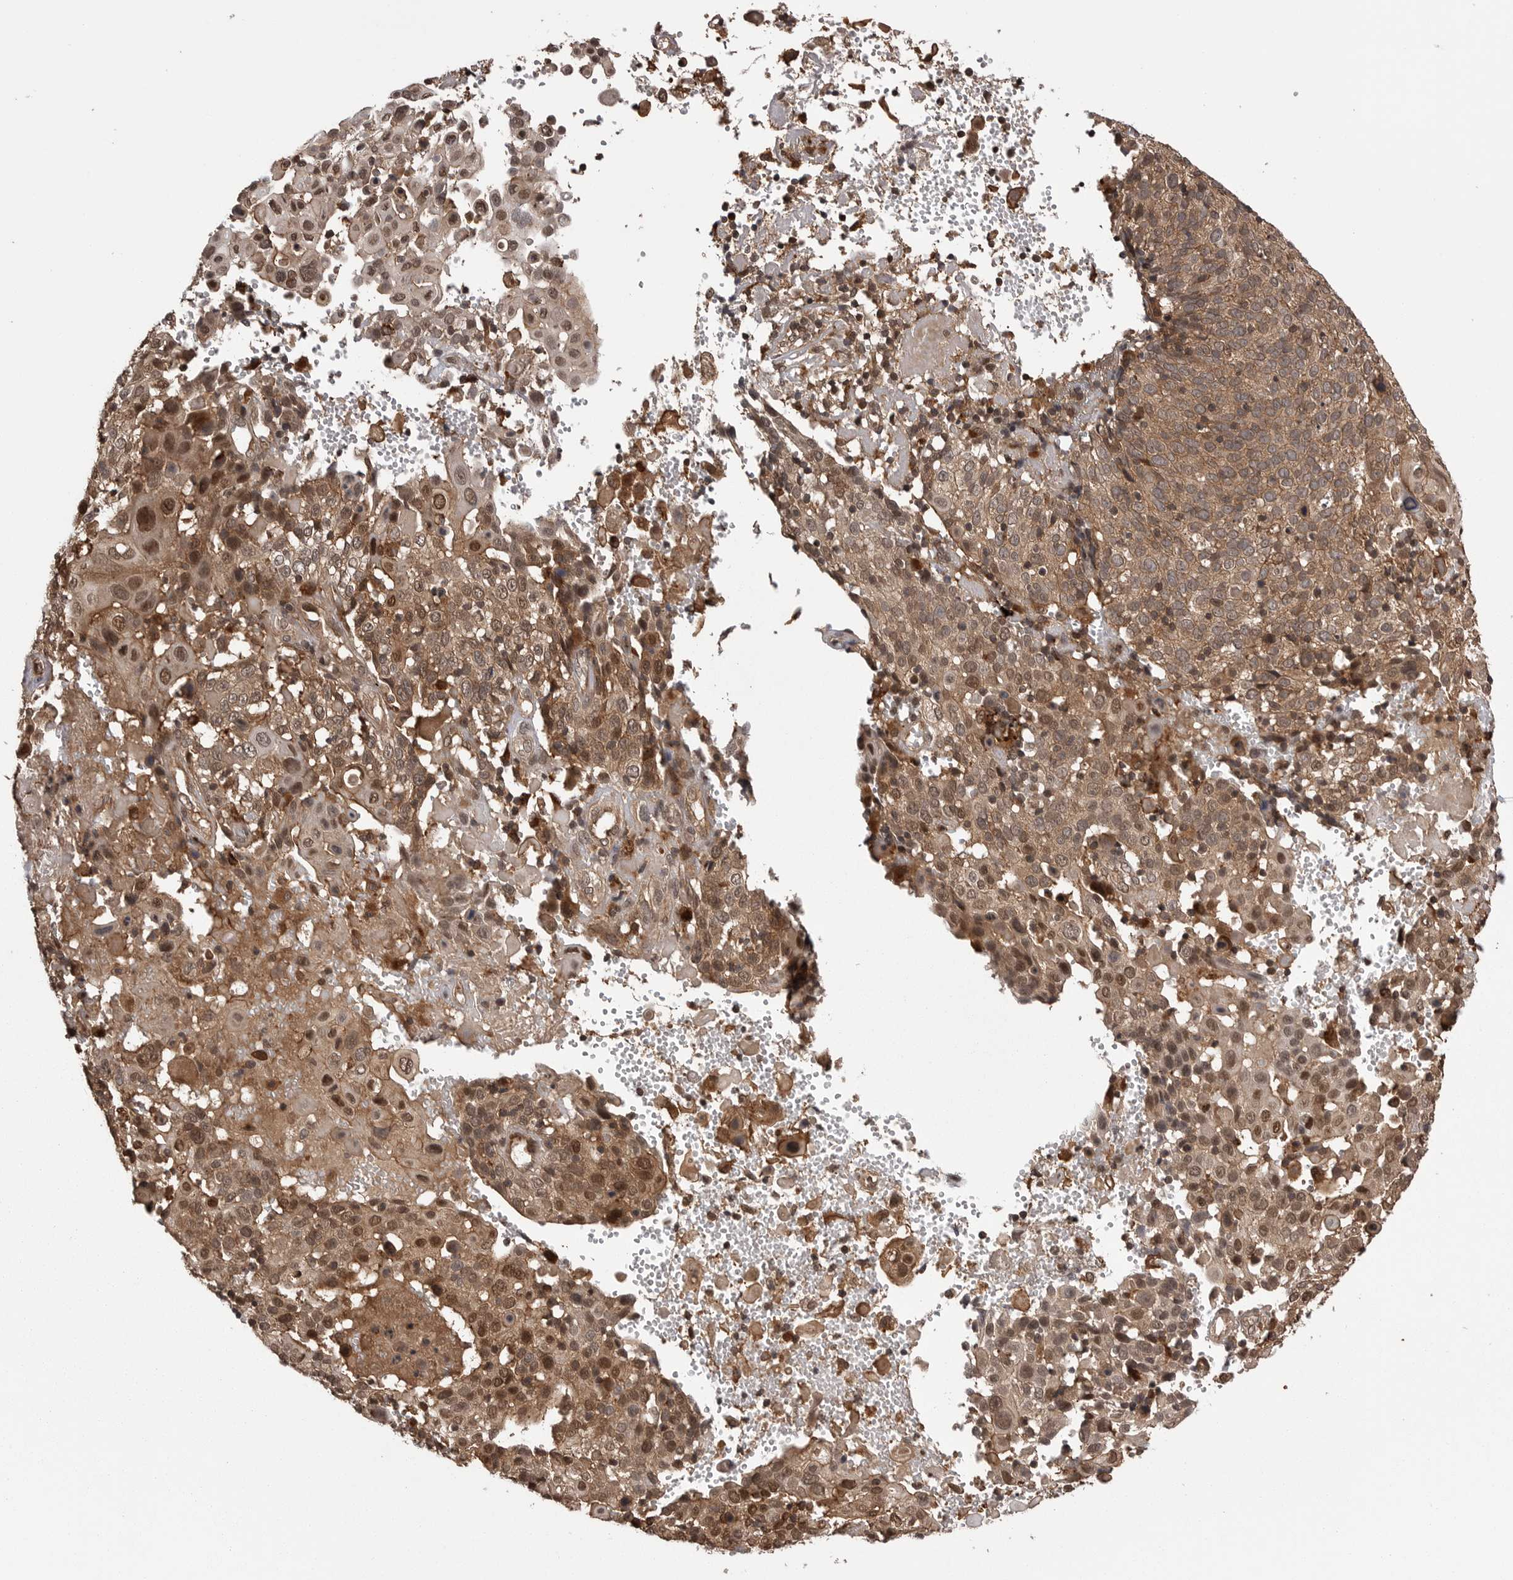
{"staining": {"intensity": "moderate", "quantity": ">75%", "location": "cytoplasmic/membranous,nuclear"}, "tissue": "cervical cancer", "cell_type": "Tumor cells", "image_type": "cancer", "snomed": [{"axis": "morphology", "description": "Squamous cell carcinoma, NOS"}, {"axis": "topography", "description": "Cervix"}], "caption": "The photomicrograph demonstrates a brown stain indicating the presence of a protein in the cytoplasmic/membranous and nuclear of tumor cells in cervical cancer.", "gene": "AOAH", "patient": {"sex": "female", "age": 74}}